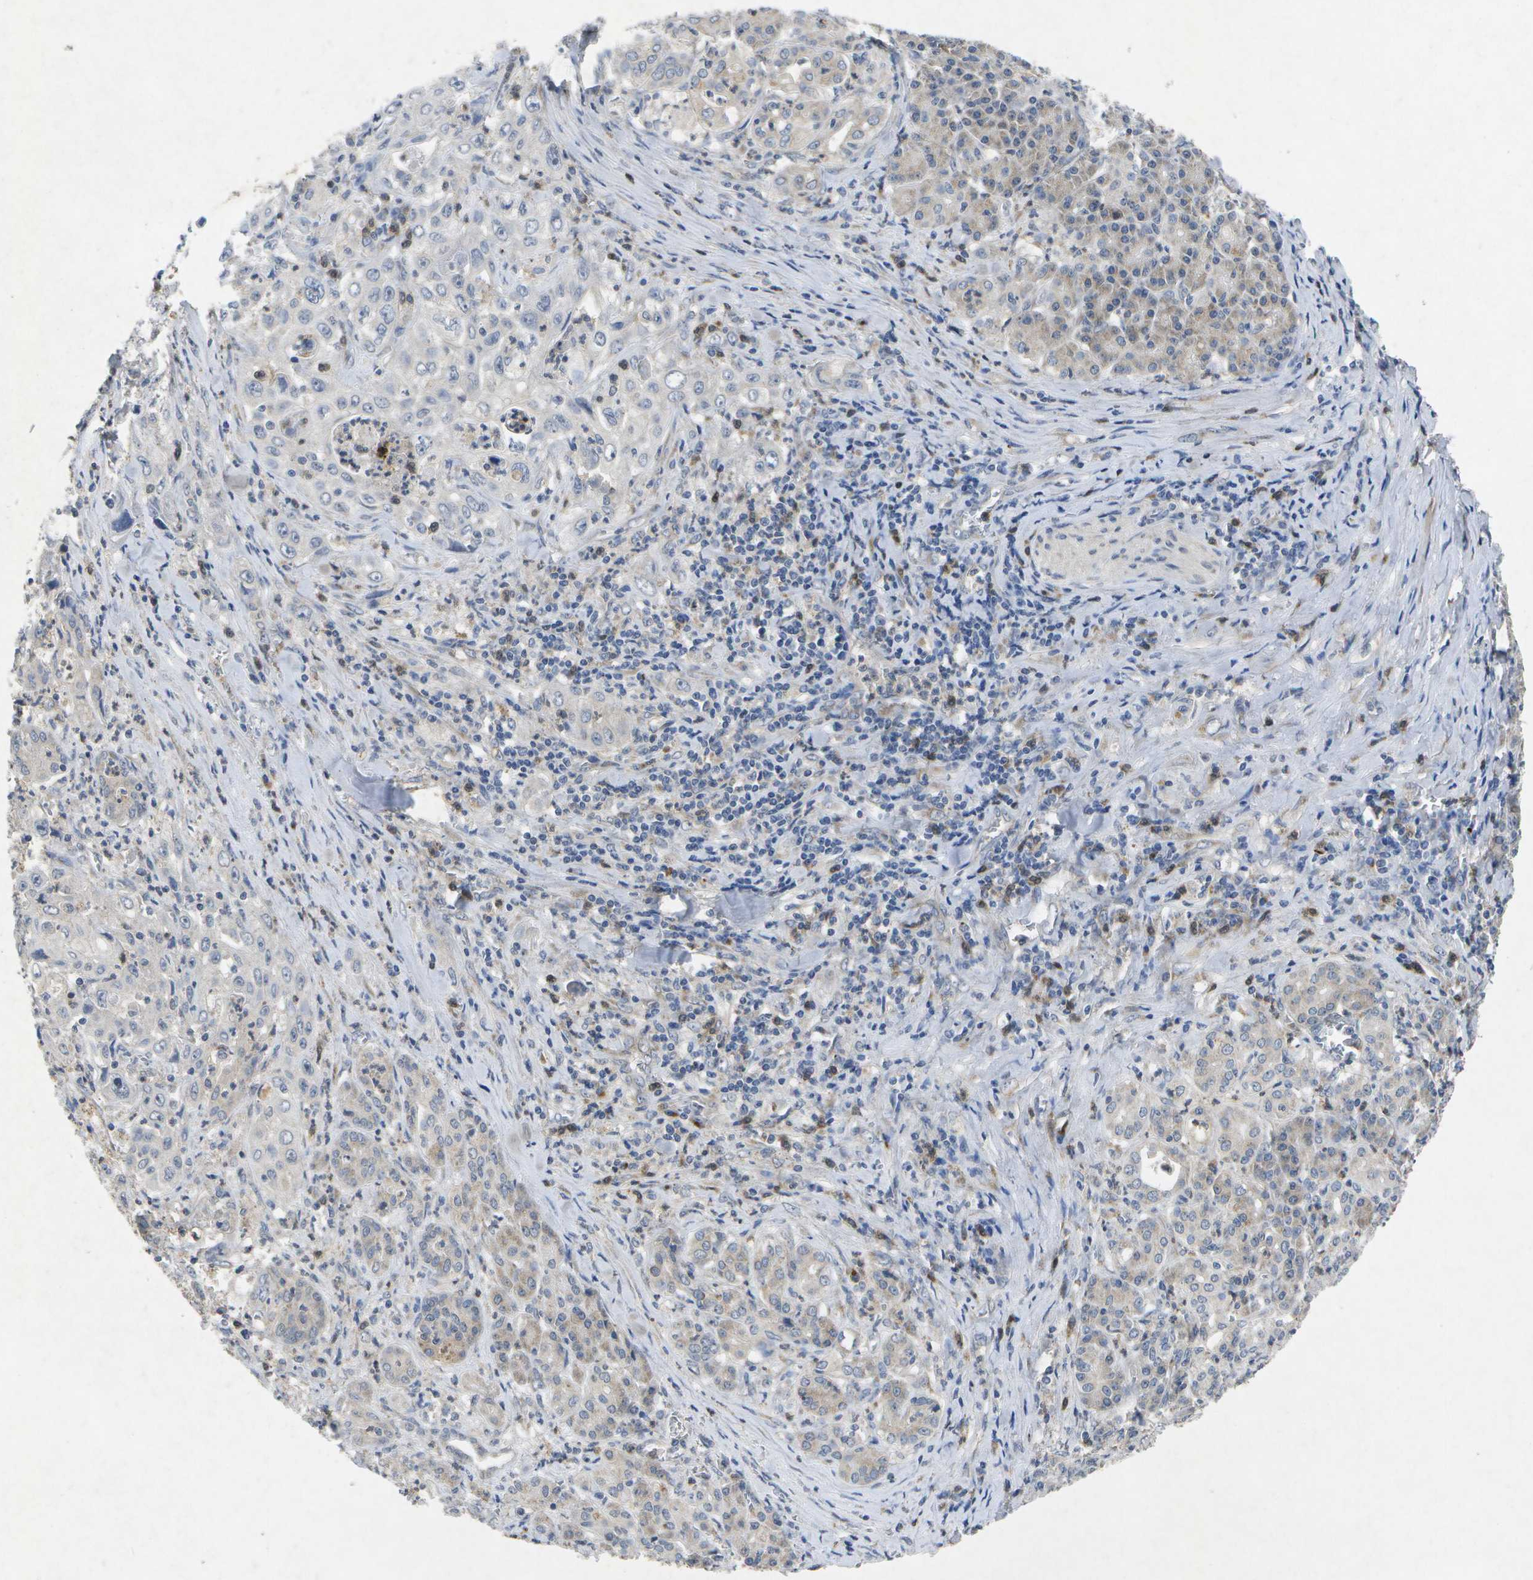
{"staining": {"intensity": "negative", "quantity": "none", "location": "none"}, "tissue": "pancreatic cancer", "cell_type": "Tumor cells", "image_type": "cancer", "snomed": [{"axis": "morphology", "description": "Adenocarcinoma, NOS"}, {"axis": "topography", "description": "Pancreas"}], "caption": "This is an immunohistochemistry (IHC) histopathology image of adenocarcinoma (pancreatic). There is no positivity in tumor cells.", "gene": "KDELR1", "patient": {"sex": "male", "age": 70}}